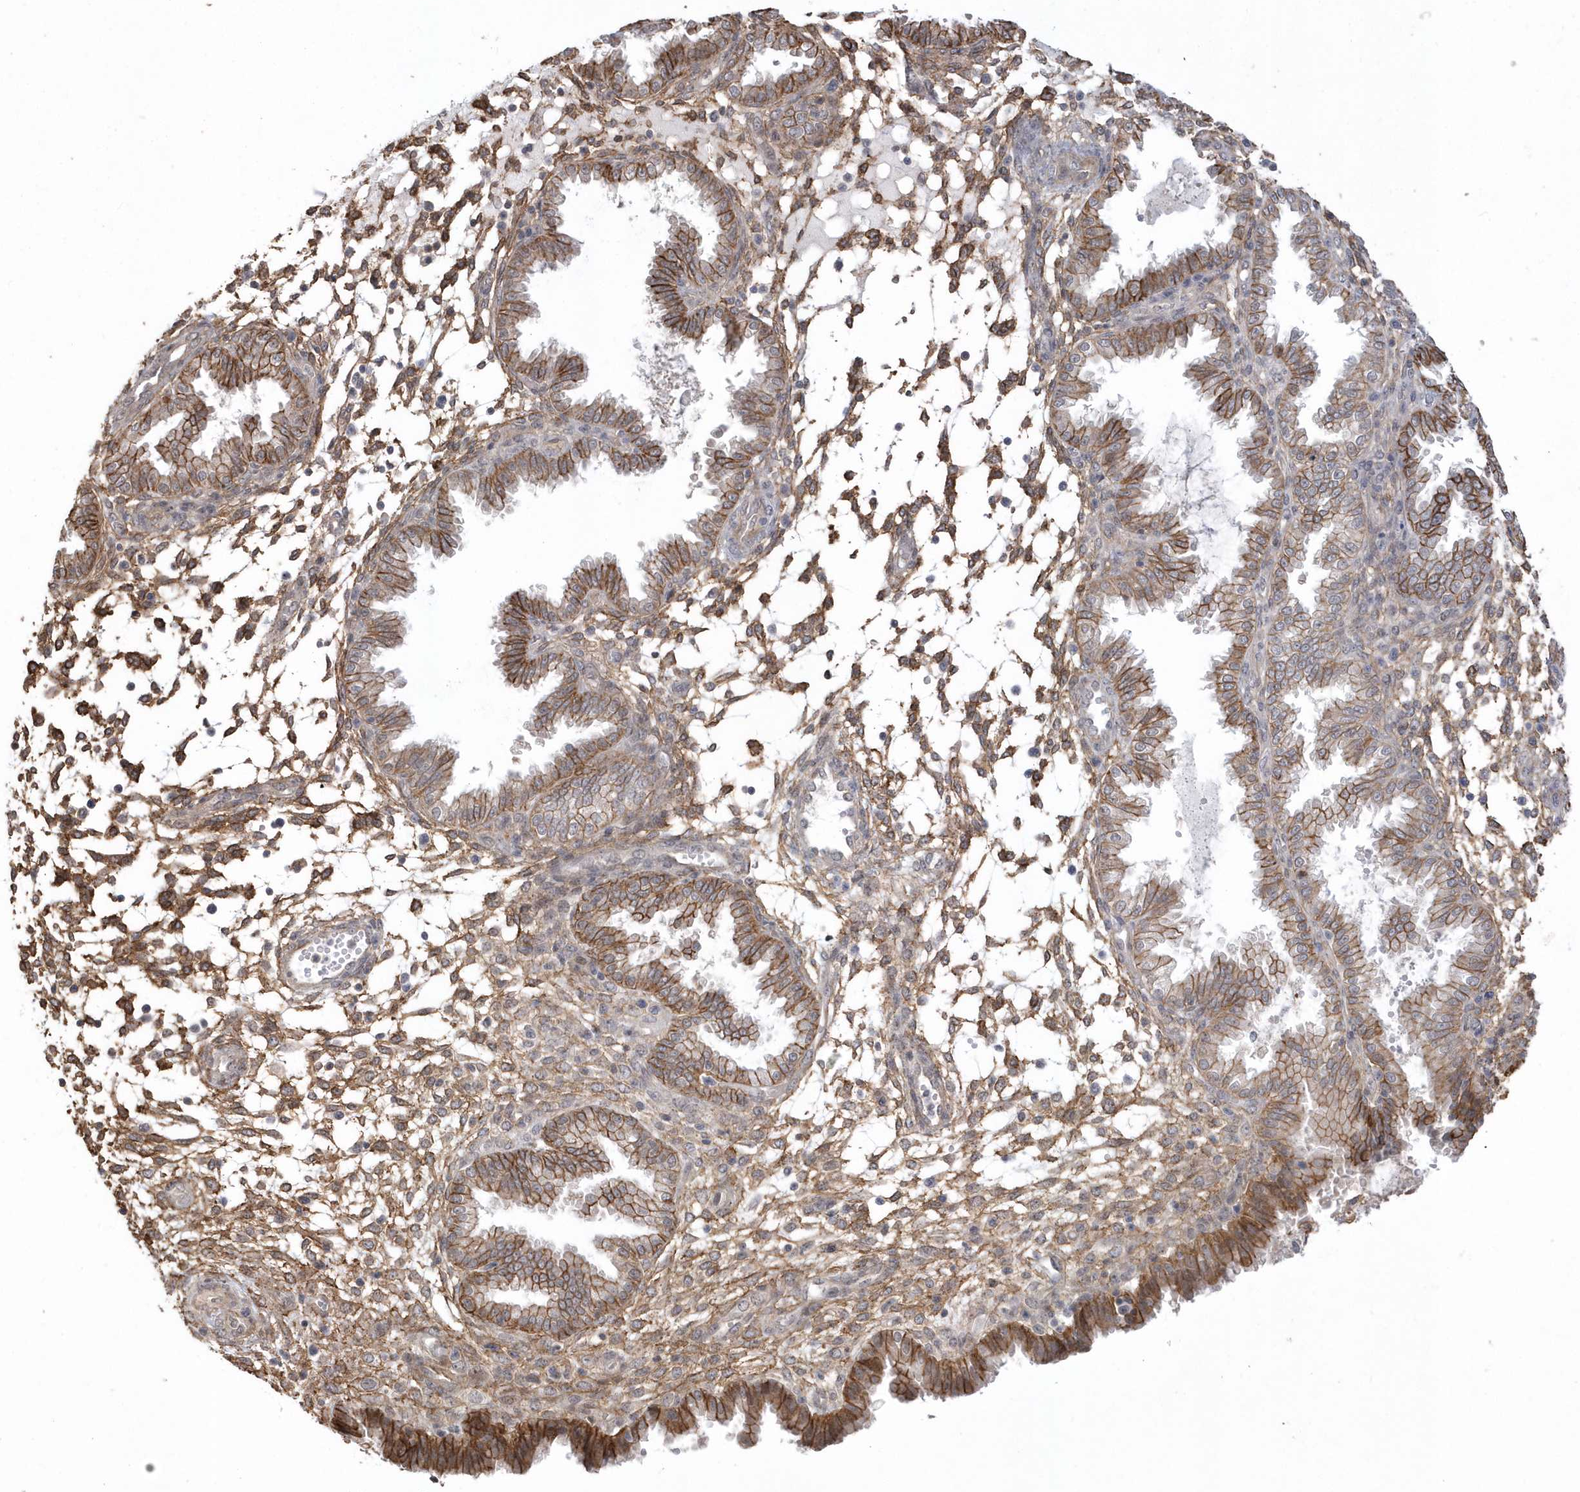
{"staining": {"intensity": "moderate", "quantity": "25%-75%", "location": "cytoplasmic/membranous"}, "tissue": "endometrium", "cell_type": "Cells in endometrial stroma", "image_type": "normal", "snomed": [{"axis": "morphology", "description": "Normal tissue, NOS"}, {"axis": "topography", "description": "Endometrium"}], "caption": "Cells in endometrial stroma show moderate cytoplasmic/membranous staining in approximately 25%-75% of cells in normal endometrium. (Brightfield microscopy of DAB IHC at high magnification).", "gene": "CRIP3", "patient": {"sex": "female", "age": 33}}